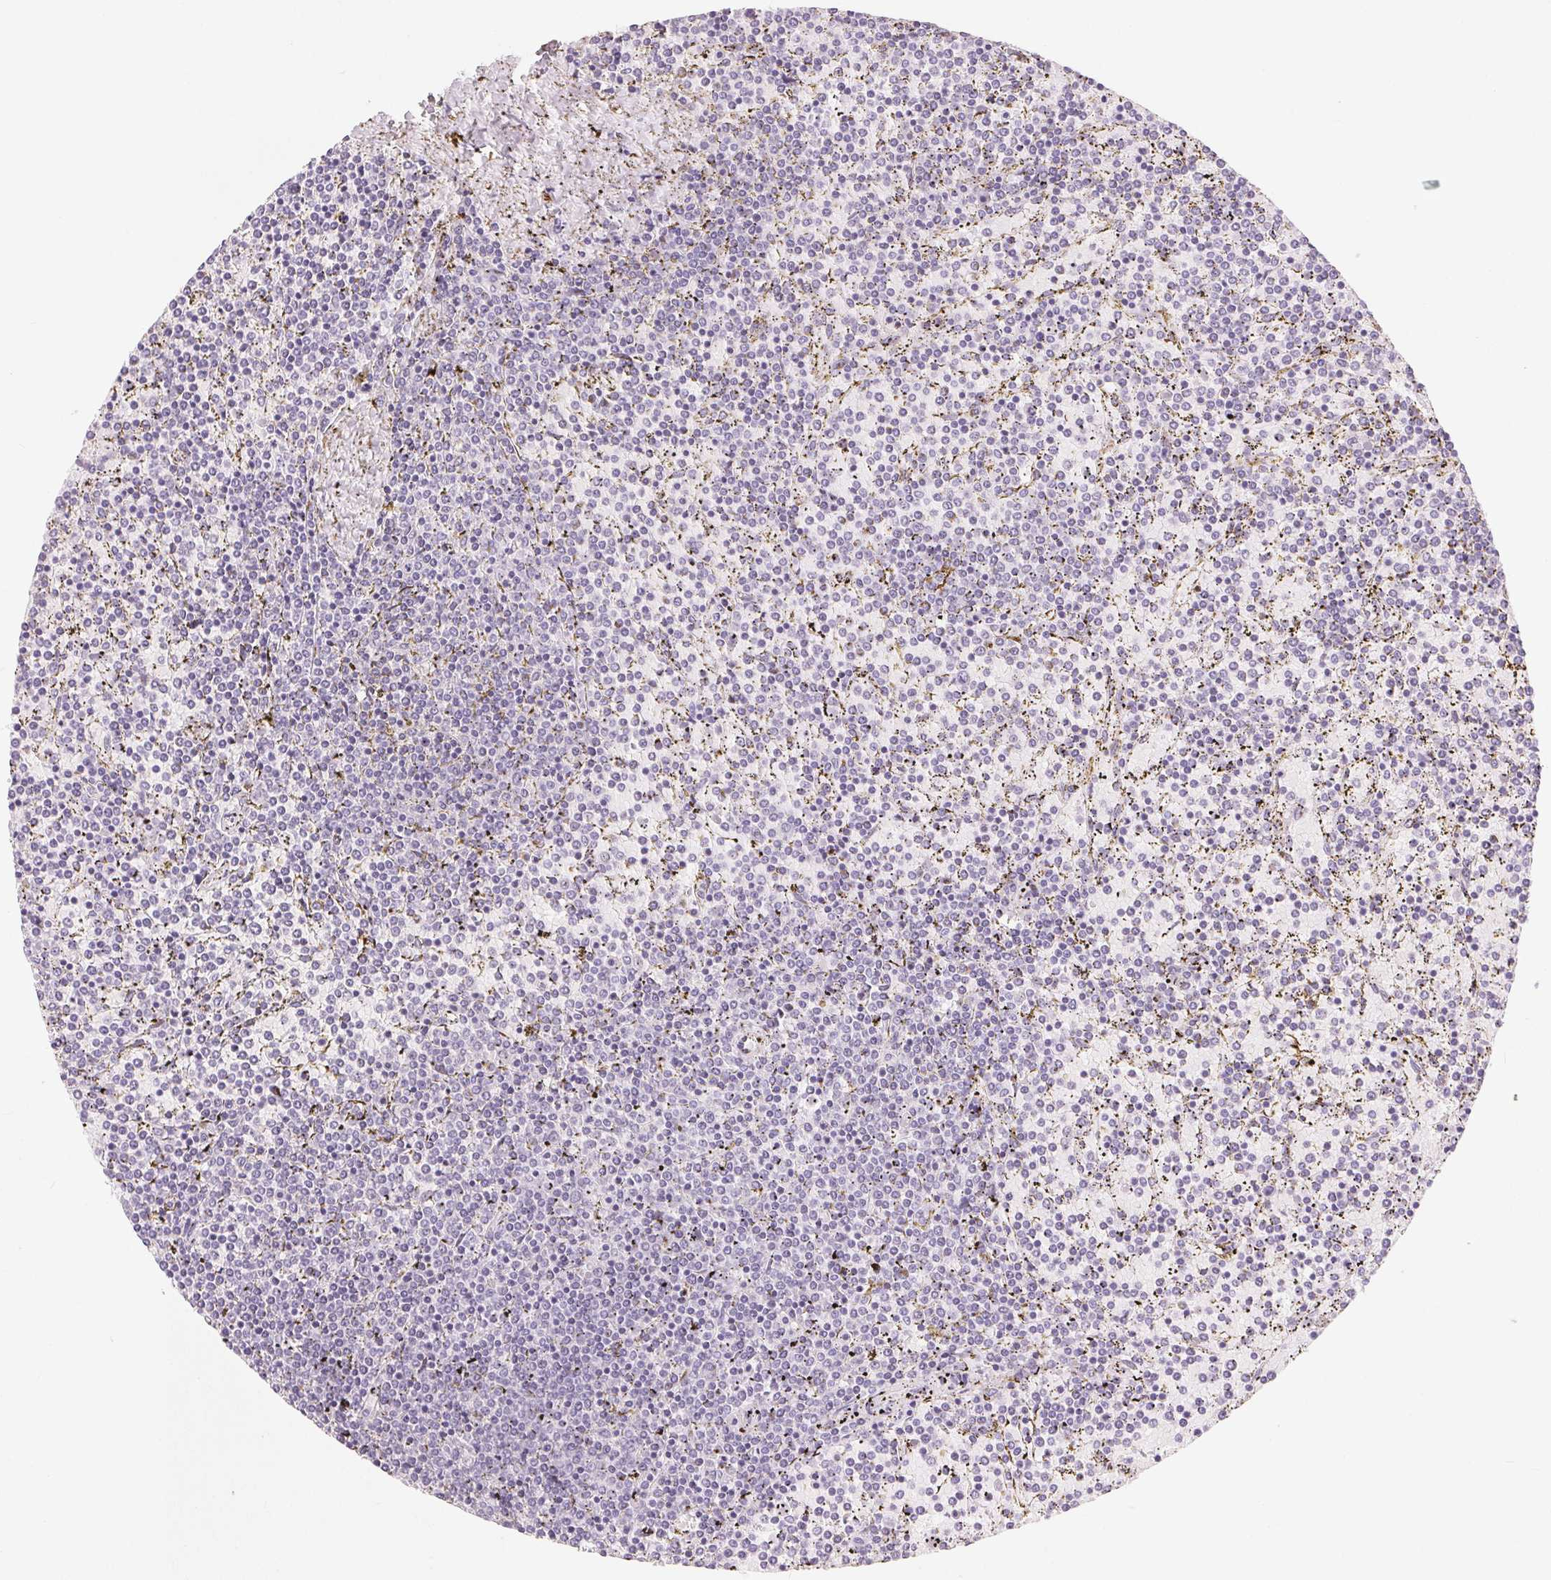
{"staining": {"intensity": "negative", "quantity": "none", "location": "none"}, "tissue": "lymphoma", "cell_type": "Tumor cells", "image_type": "cancer", "snomed": [{"axis": "morphology", "description": "Malignant lymphoma, non-Hodgkin's type, Low grade"}, {"axis": "topography", "description": "Spleen"}], "caption": "An image of malignant lymphoma, non-Hodgkin's type (low-grade) stained for a protein displays no brown staining in tumor cells.", "gene": "MIOX", "patient": {"sex": "female", "age": 77}}